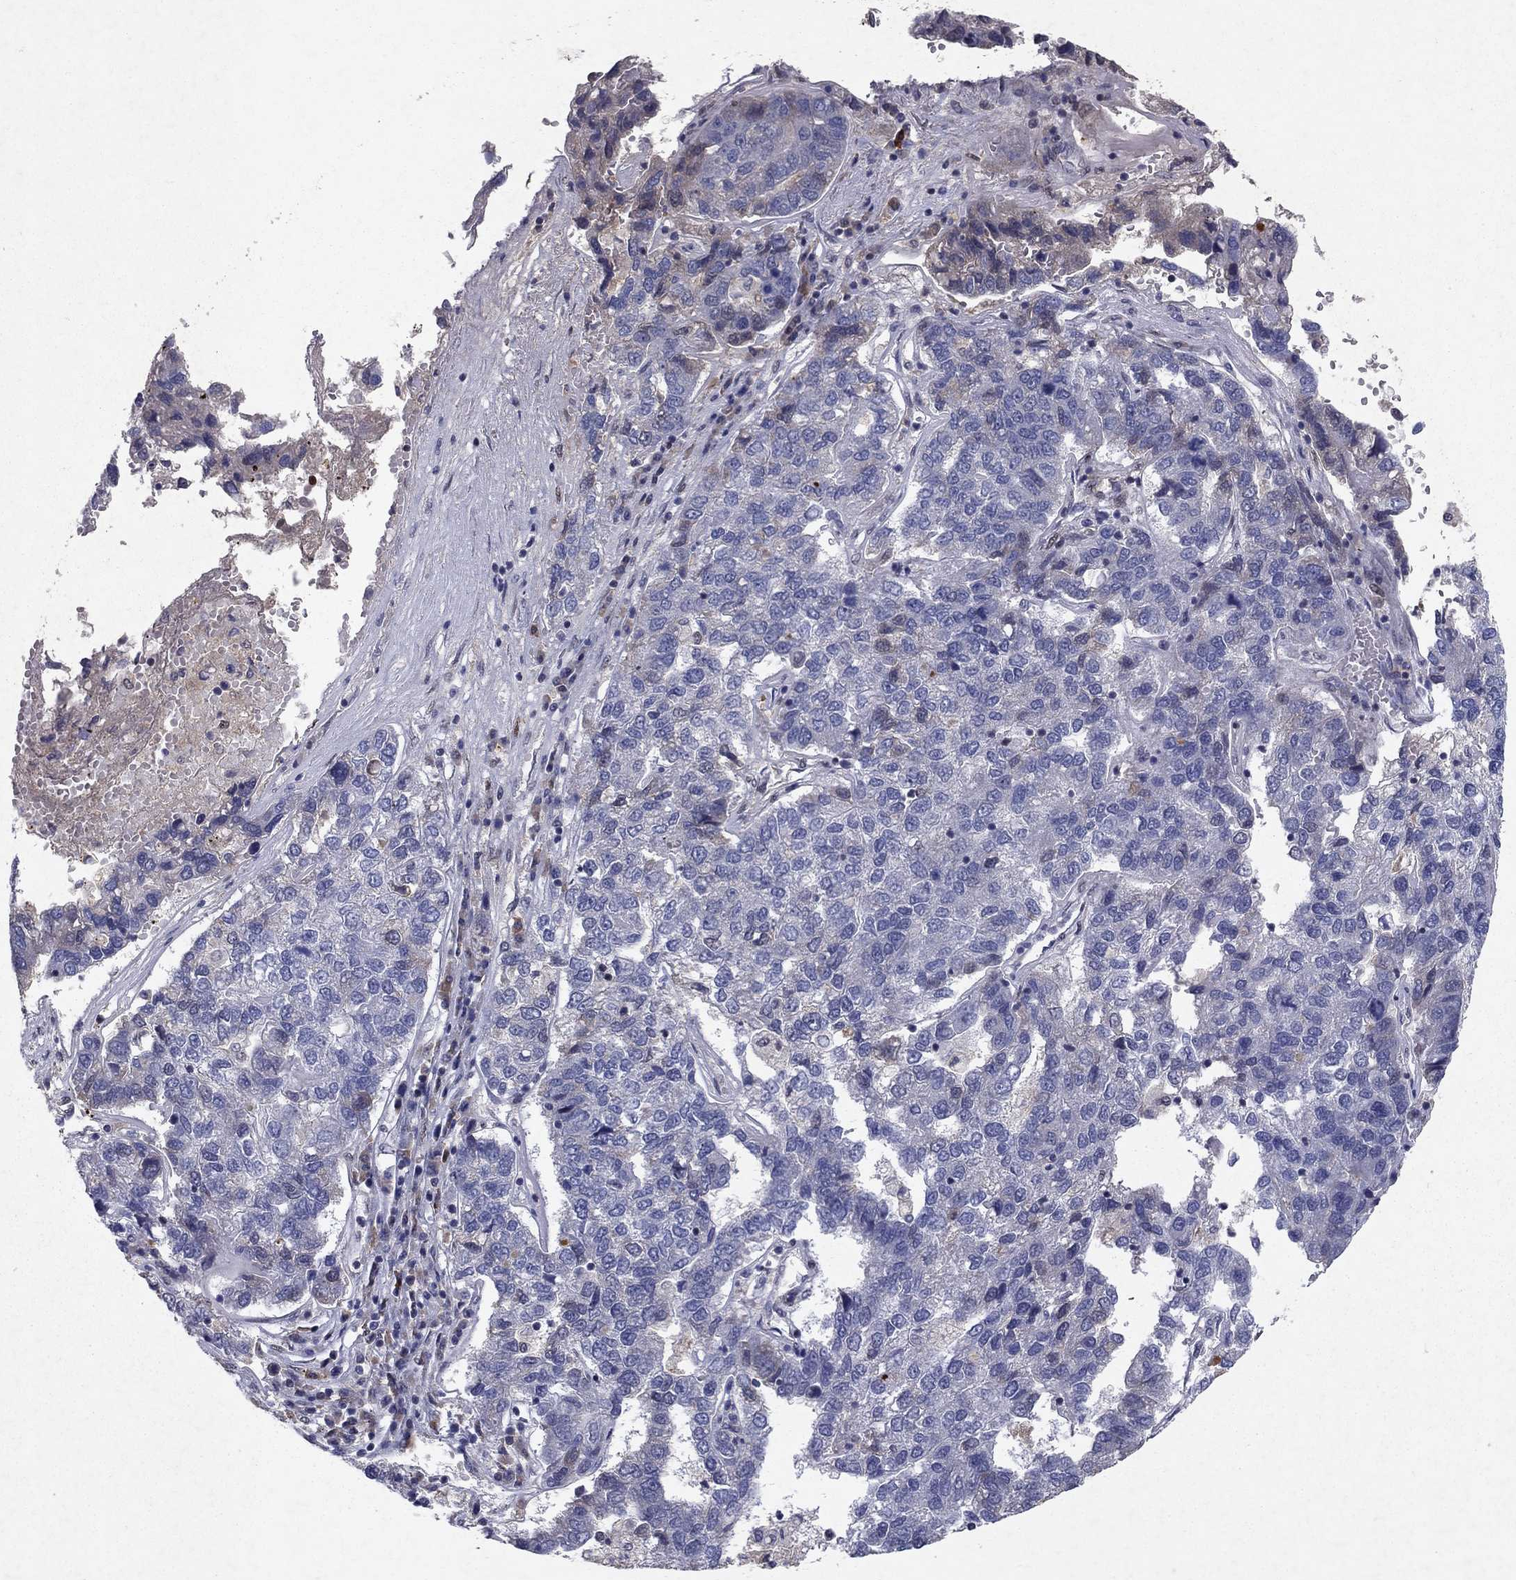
{"staining": {"intensity": "negative", "quantity": "none", "location": "none"}, "tissue": "pancreatic cancer", "cell_type": "Tumor cells", "image_type": "cancer", "snomed": [{"axis": "morphology", "description": "Adenocarcinoma, NOS"}, {"axis": "topography", "description": "Pancreas"}], "caption": "Pancreatic cancer (adenocarcinoma) stained for a protein using IHC reveals no expression tumor cells.", "gene": "CRTC1", "patient": {"sex": "female", "age": 61}}